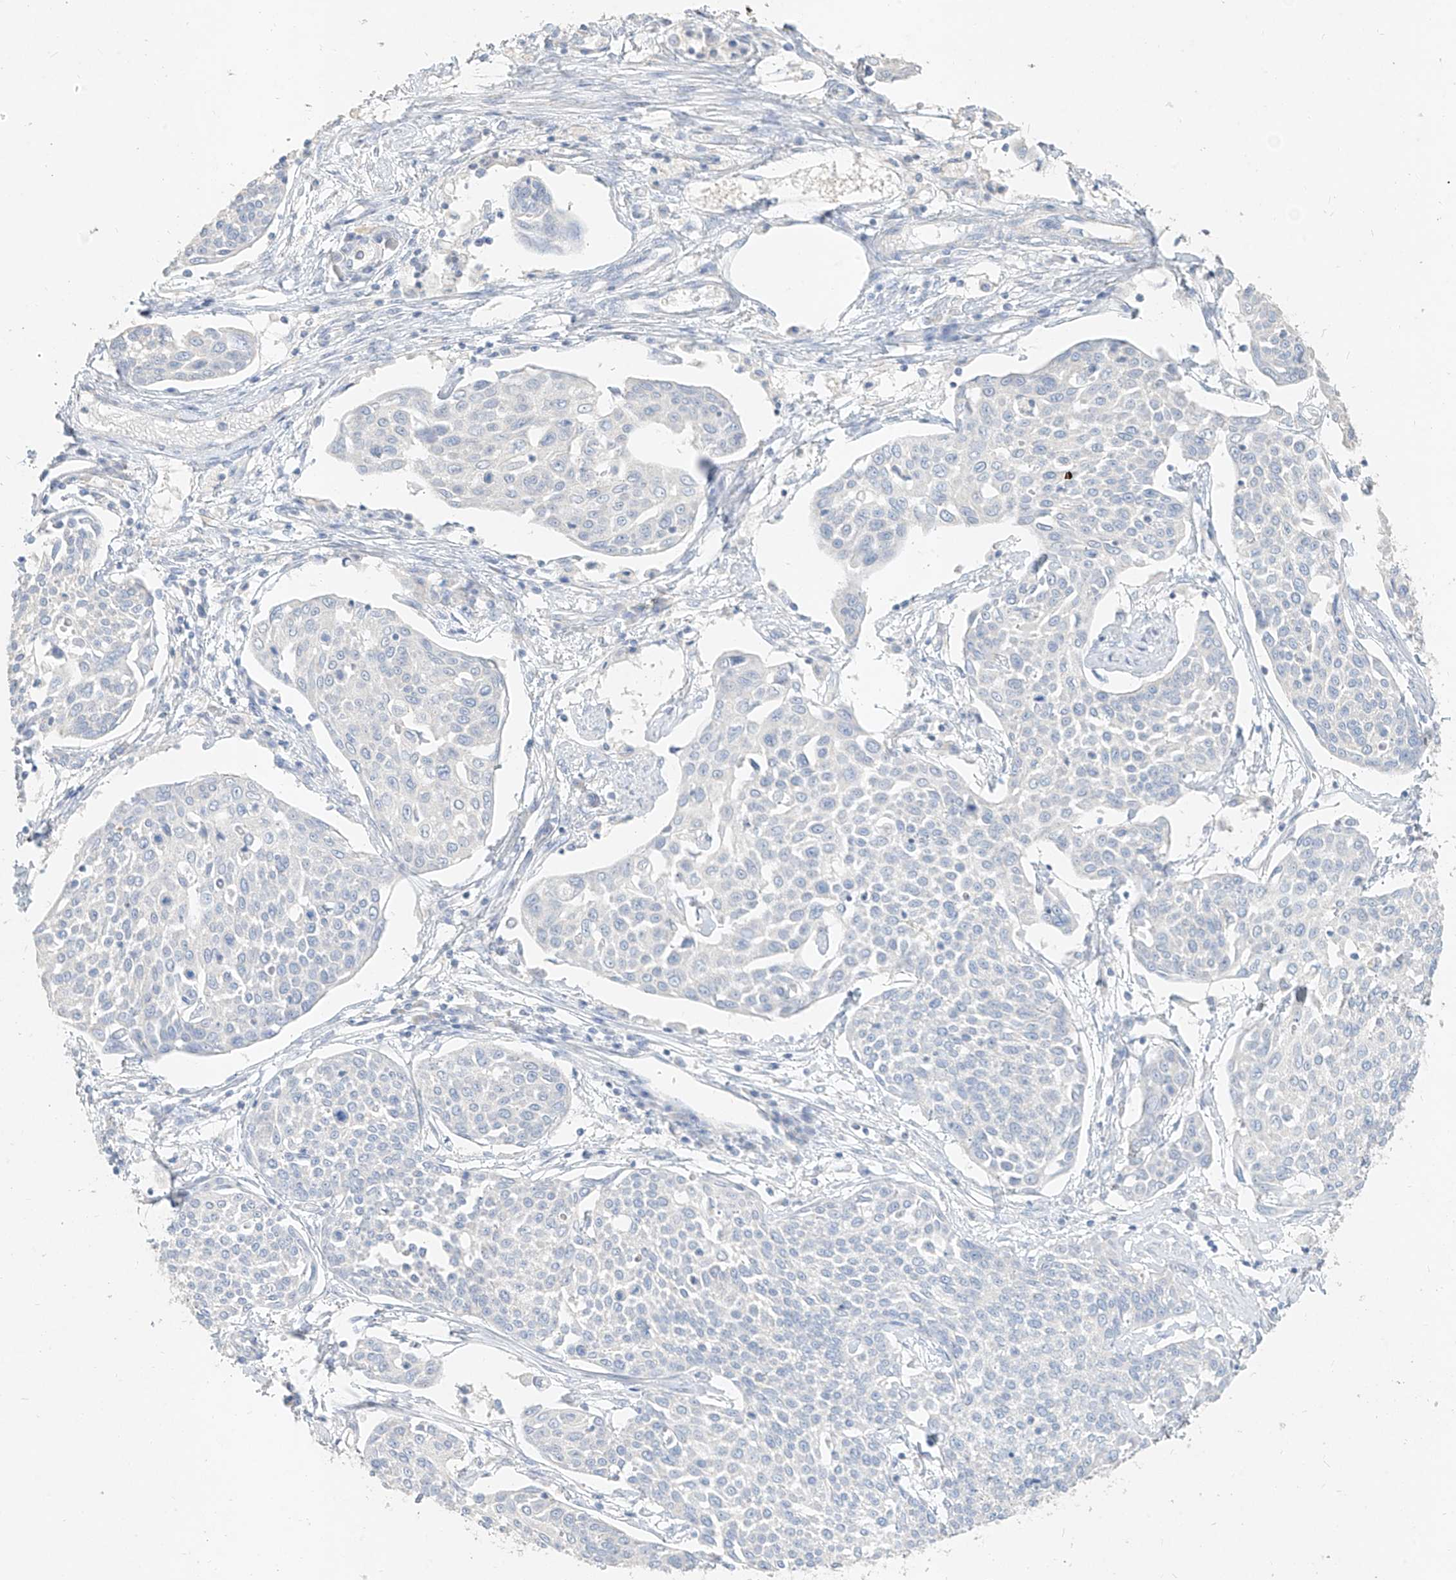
{"staining": {"intensity": "negative", "quantity": "none", "location": "none"}, "tissue": "cervical cancer", "cell_type": "Tumor cells", "image_type": "cancer", "snomed": [{"axis": "morphology", "description": "Squamous cell carcinoma, NOS"}, {"axis": "topography", "description": "Cervix"}], "caption": "Cervical cancer (squamous cell carcinoma) was stained to show a protein in brown. There is no significant expression in tumor cells.", "gene": "ZZEF1", "patient": {"sex": "female", "age": 34}}